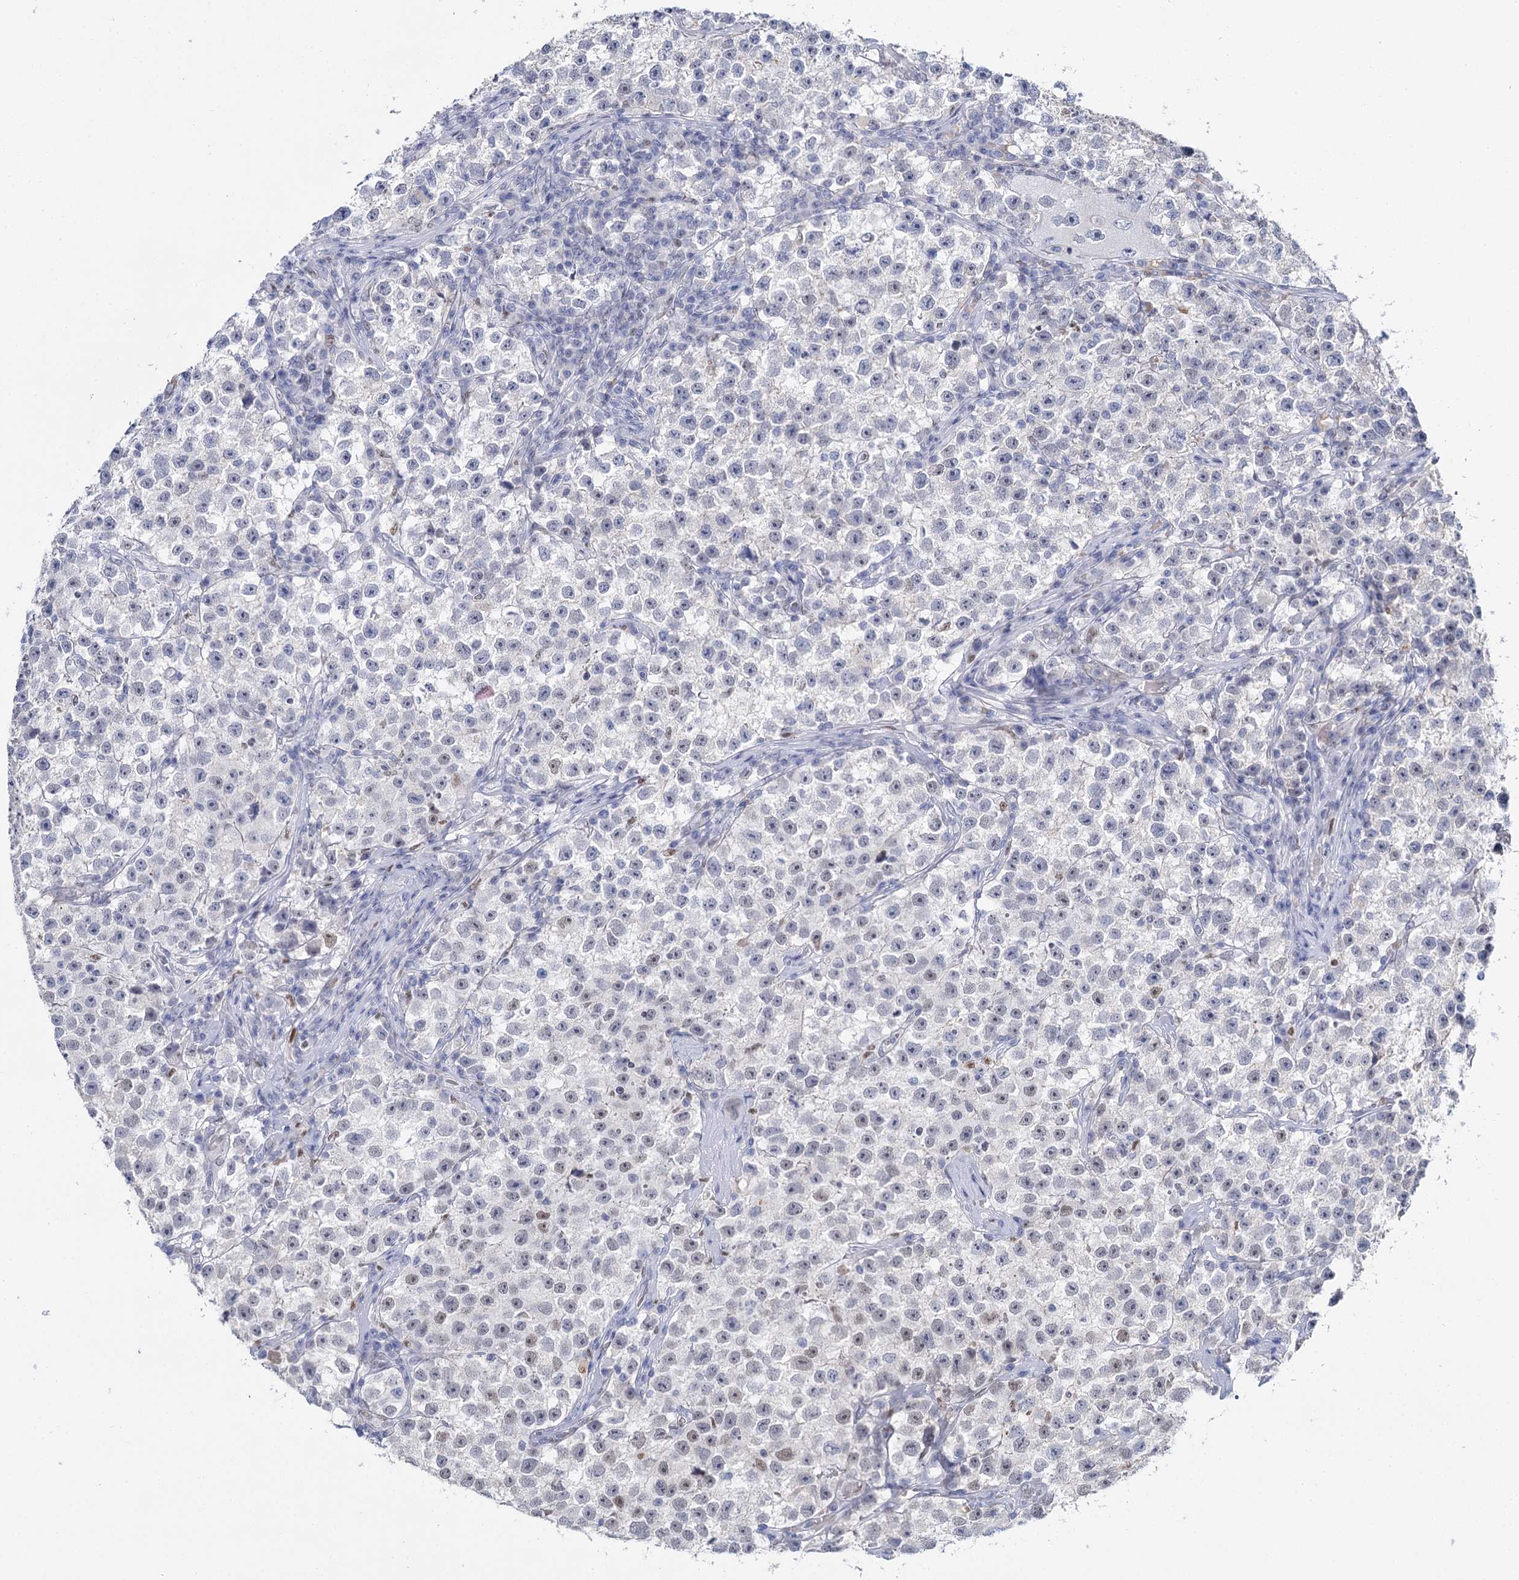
{"staining": {"intensity": "negative", "quantity": "none", "location": "none"}, "tissue": "testis cancer", "cell_type": "Tumor cells", "image_type": "cancer", "snomed": [{"axis": "morphology", "description": "Seminoma, NOS"}, {"axis": "topography", "description": "Testis"}], "caption": "Tumor cells are negative for protein expression in human testis cancer.", "gene": "IGSF3", "patient": {"sex": "male", "age": 22}}